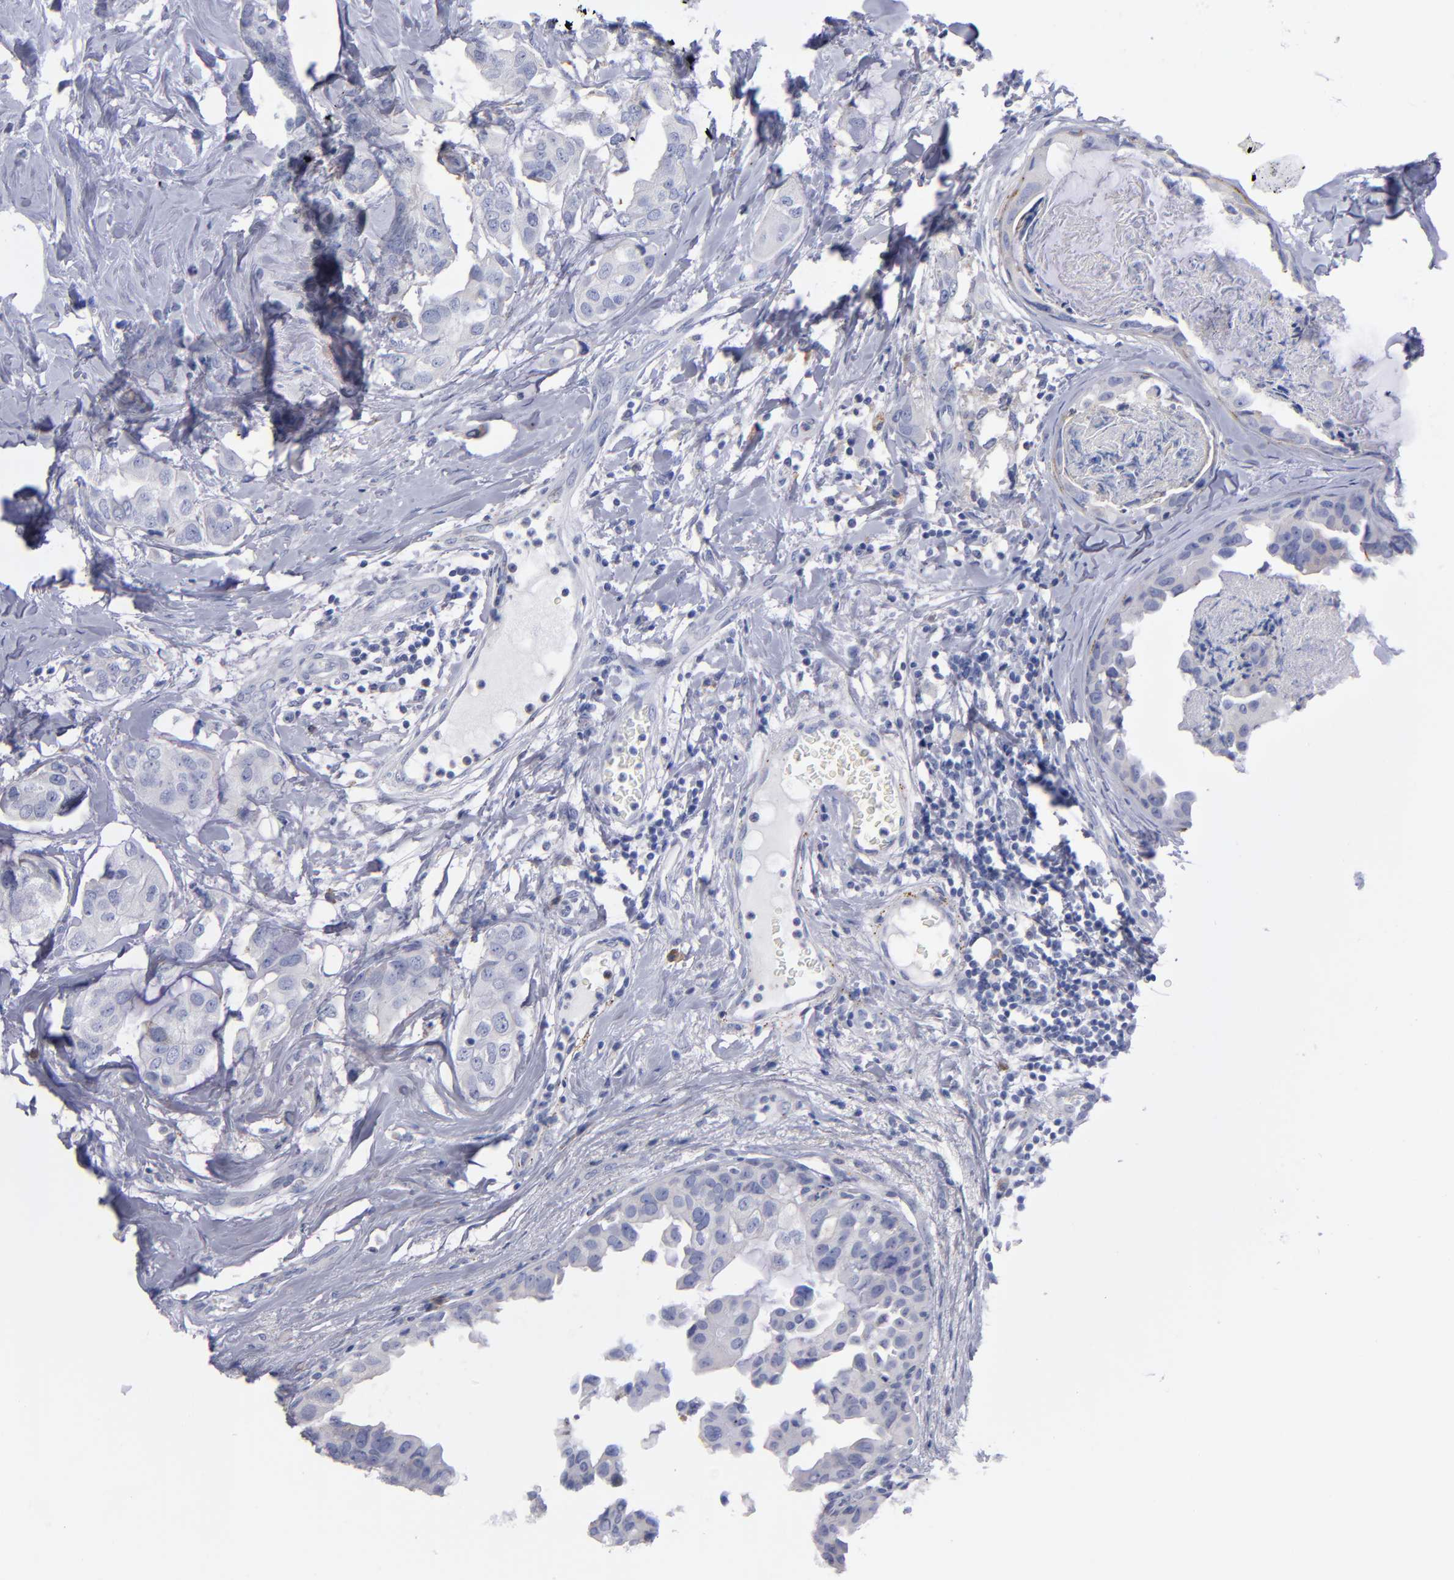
{"staining": {"intensity": "negative", "quantity": "none", "location": "none"}, "tissue": "breast cancer", "cell_type": "Tumor cells", "image_type": "cancer", "snomed": [{"axis": "morphology", "description": "Duct carcinoma"}, {"axis": "topography", "description": "Breast"}], "caption": "Immunohistochemical staining of human breast cancer displays no significant staining in tumor cells.", "gene": "MFGE8", "patient": {"sex": "female", "age": 40}}